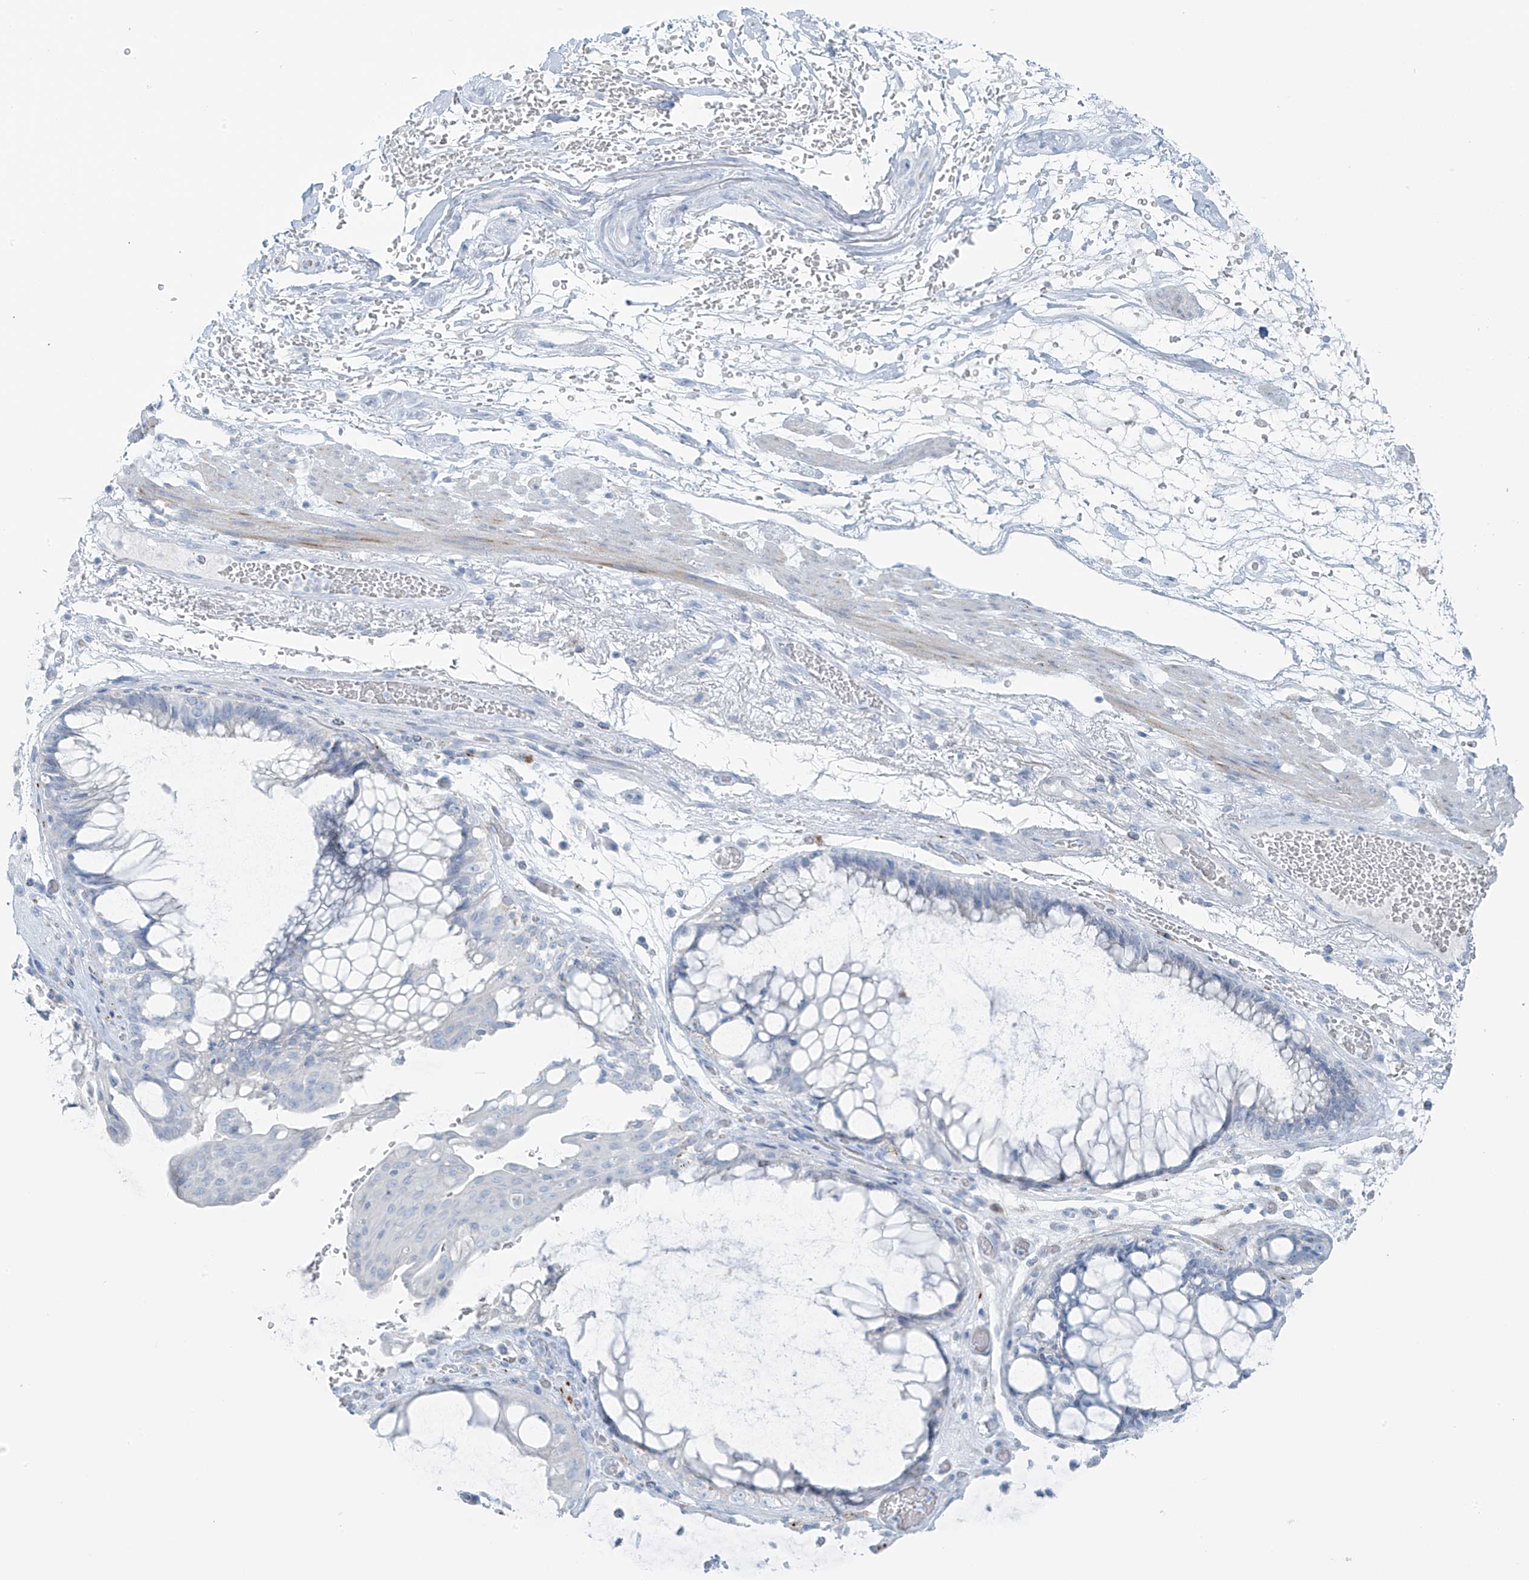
{"staining": {"intensity": "negative", "quantity": "none", "location": "none"}, "tissue": "melanoma", "cell_type": "Tumor cells", "image_type": "cancer", "snomed": [{"axis": "morphology", "description": "Malignant melanoma, NOS"}, {"axis": "topography", "description": "Rectum"}], "caption": "Tumor cells are negative for protein expression in human malignant melanoma. The staining was performed using DAB (3,3'-diaminobenzidine) to visualize the protein expression in brown, while the nuclei were stained in blue with hematoxylin (Magnification: 20x).", "gene": "SLC25A43", "patient": {"sex": "female", "age": 81}}